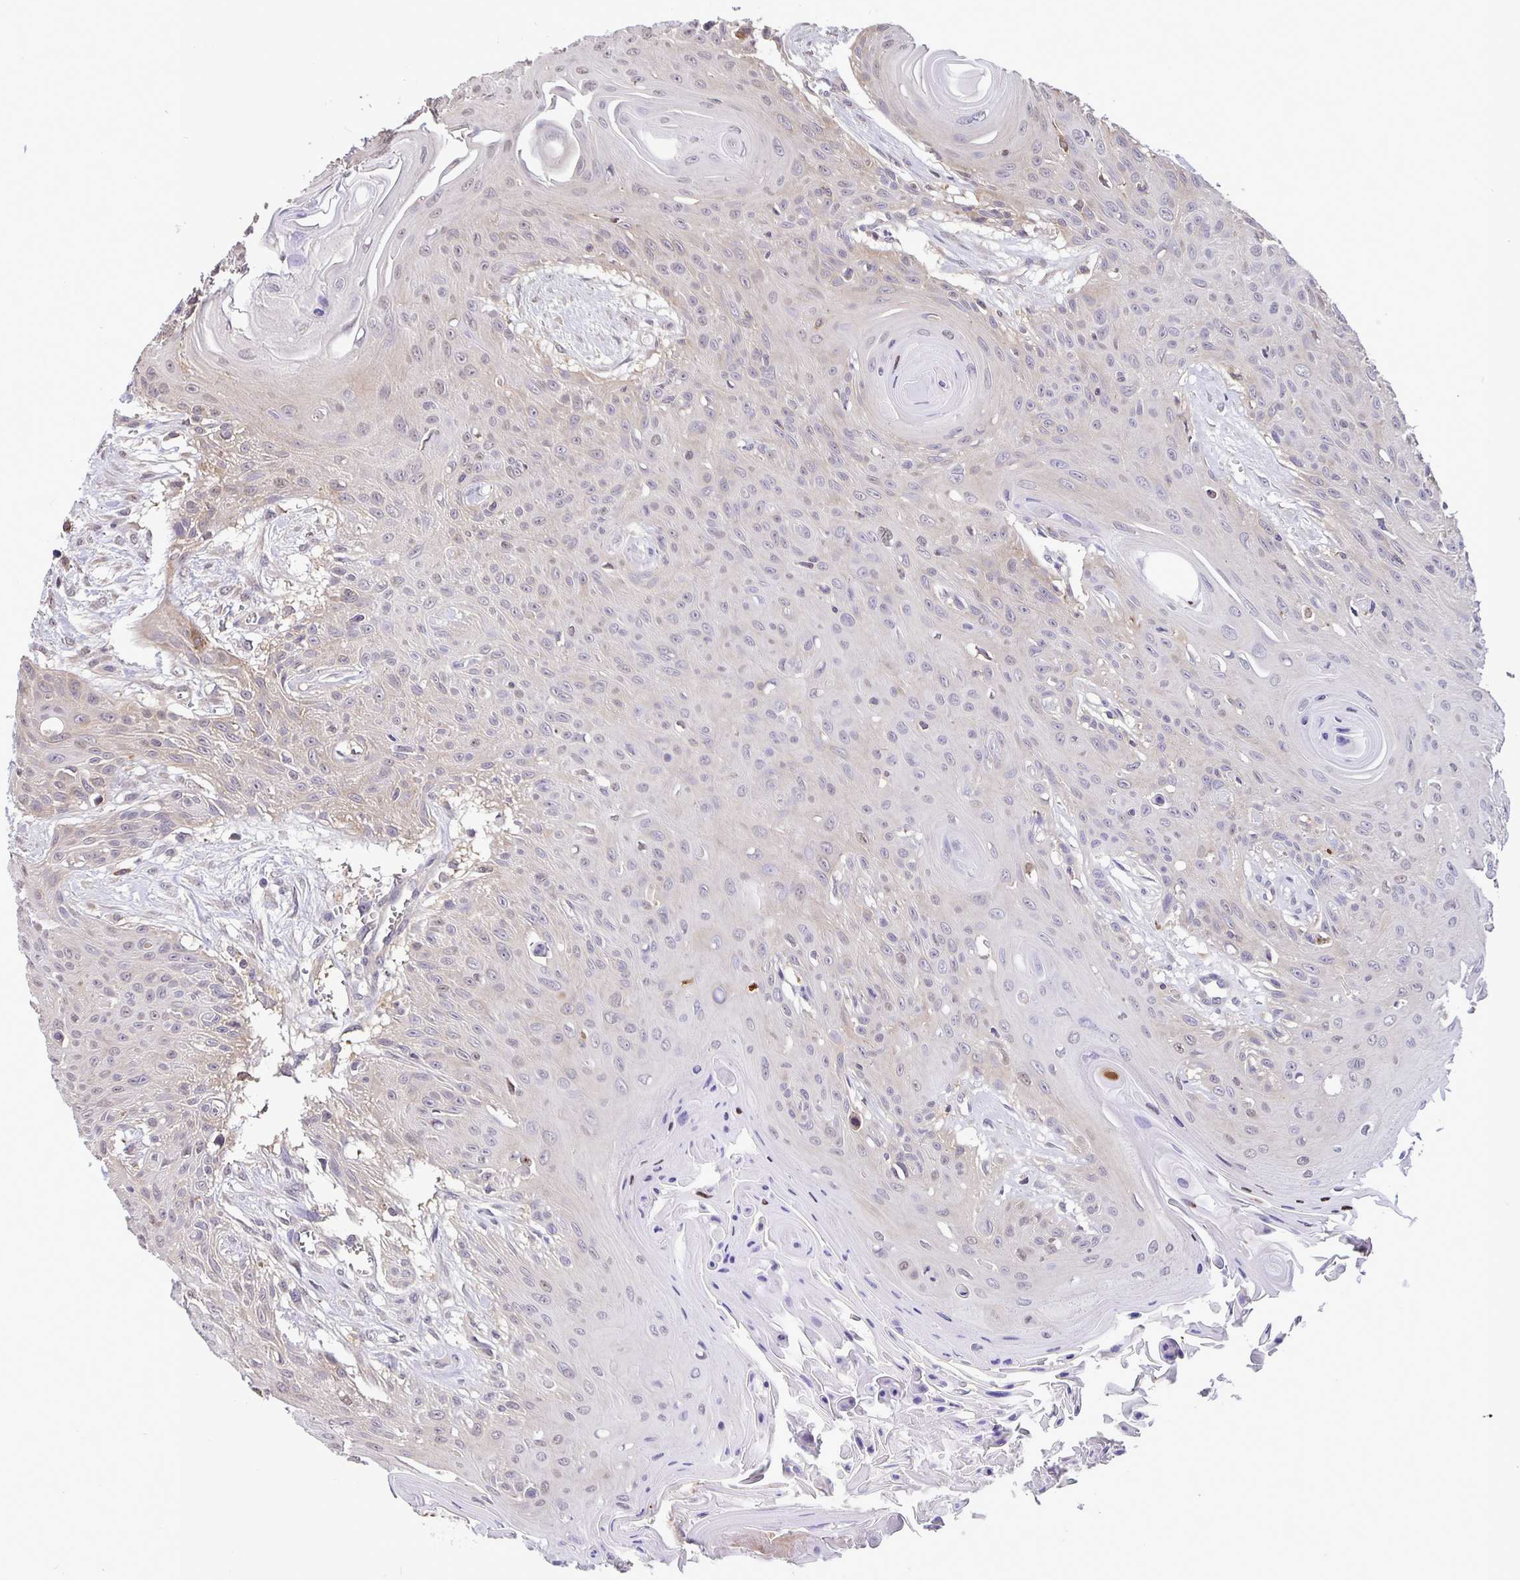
{"staining": {"intensity": "negative", "quantity": "none", "location": "none"}, "tissue": "head and neck cancer", "cell_type": "Tumor cells", "image_type": "cancer", "snomed": [{"axis": "morphology", "description": "Squamous cell carcinoma, NOS"}, {"axis": "topography", "description": "Lymph node"}, {"axis": "topography", "description": "Salivary gland"}, {"axis": "topography", "description": "Head-Neck"}], "caption": "There is no significant expression in tumor cells of squamous cell carcinoma (head and neck).", "gene": "FEM1C", "patient": {"sex": "female", "age": 74}}